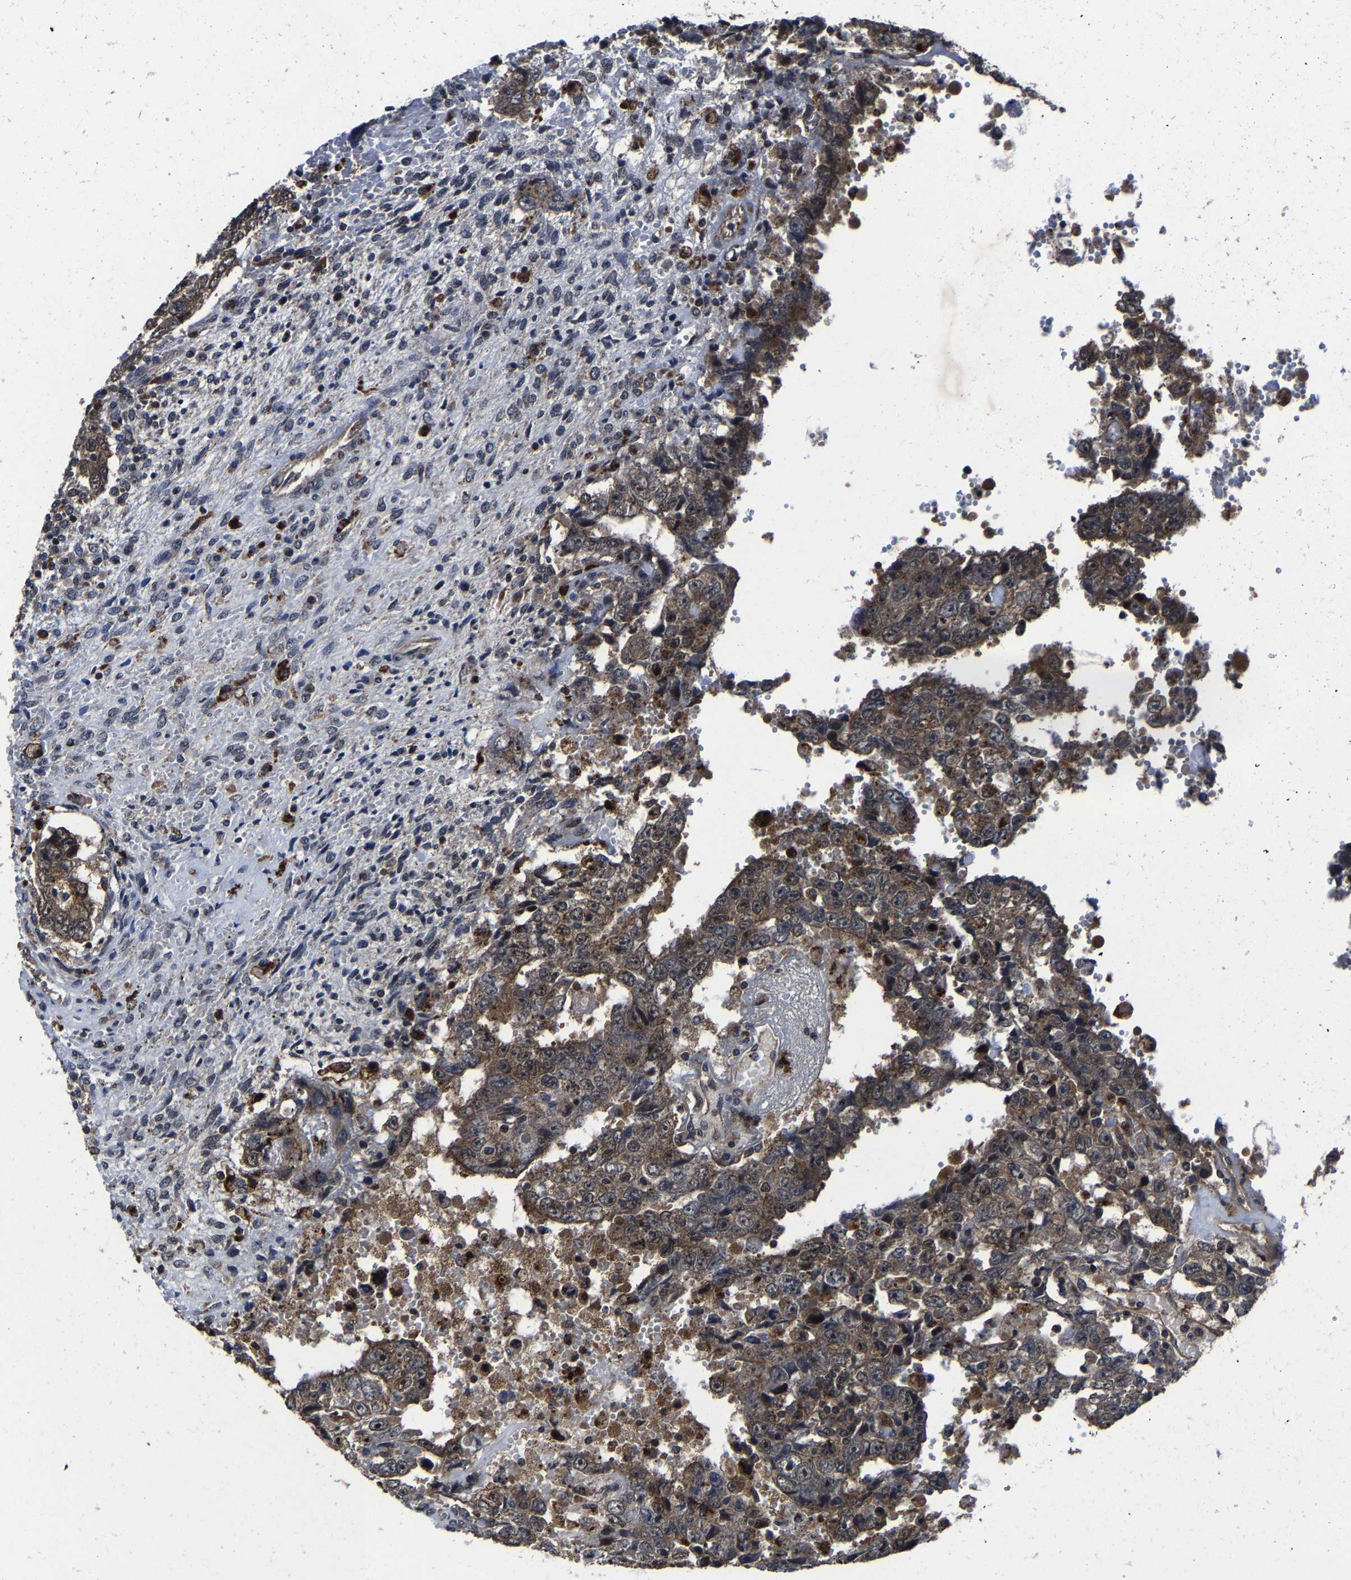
{"staining": {"intensity": "strong", "quantity": ">75%", "location": "cytoplasmic/membranous,nuclear"}, "tissue": "testis cancer", "cell_type": "Tumor cells", "image_type": "cancer", "snomed": [{"axis": "morphology", "description": "Carcinoma, Embryonal, NOS"}, {"axis": "topography", "description": "Testis"}], "caption": "Human testis cancer stained for a protein (brown) reveals strong cytoplasmic/membranous and nuclear positive staining in approximately >75% of tumor cells.", "gene": "ZCCHC7", "patient": {"sex": "male", "age": 26}}